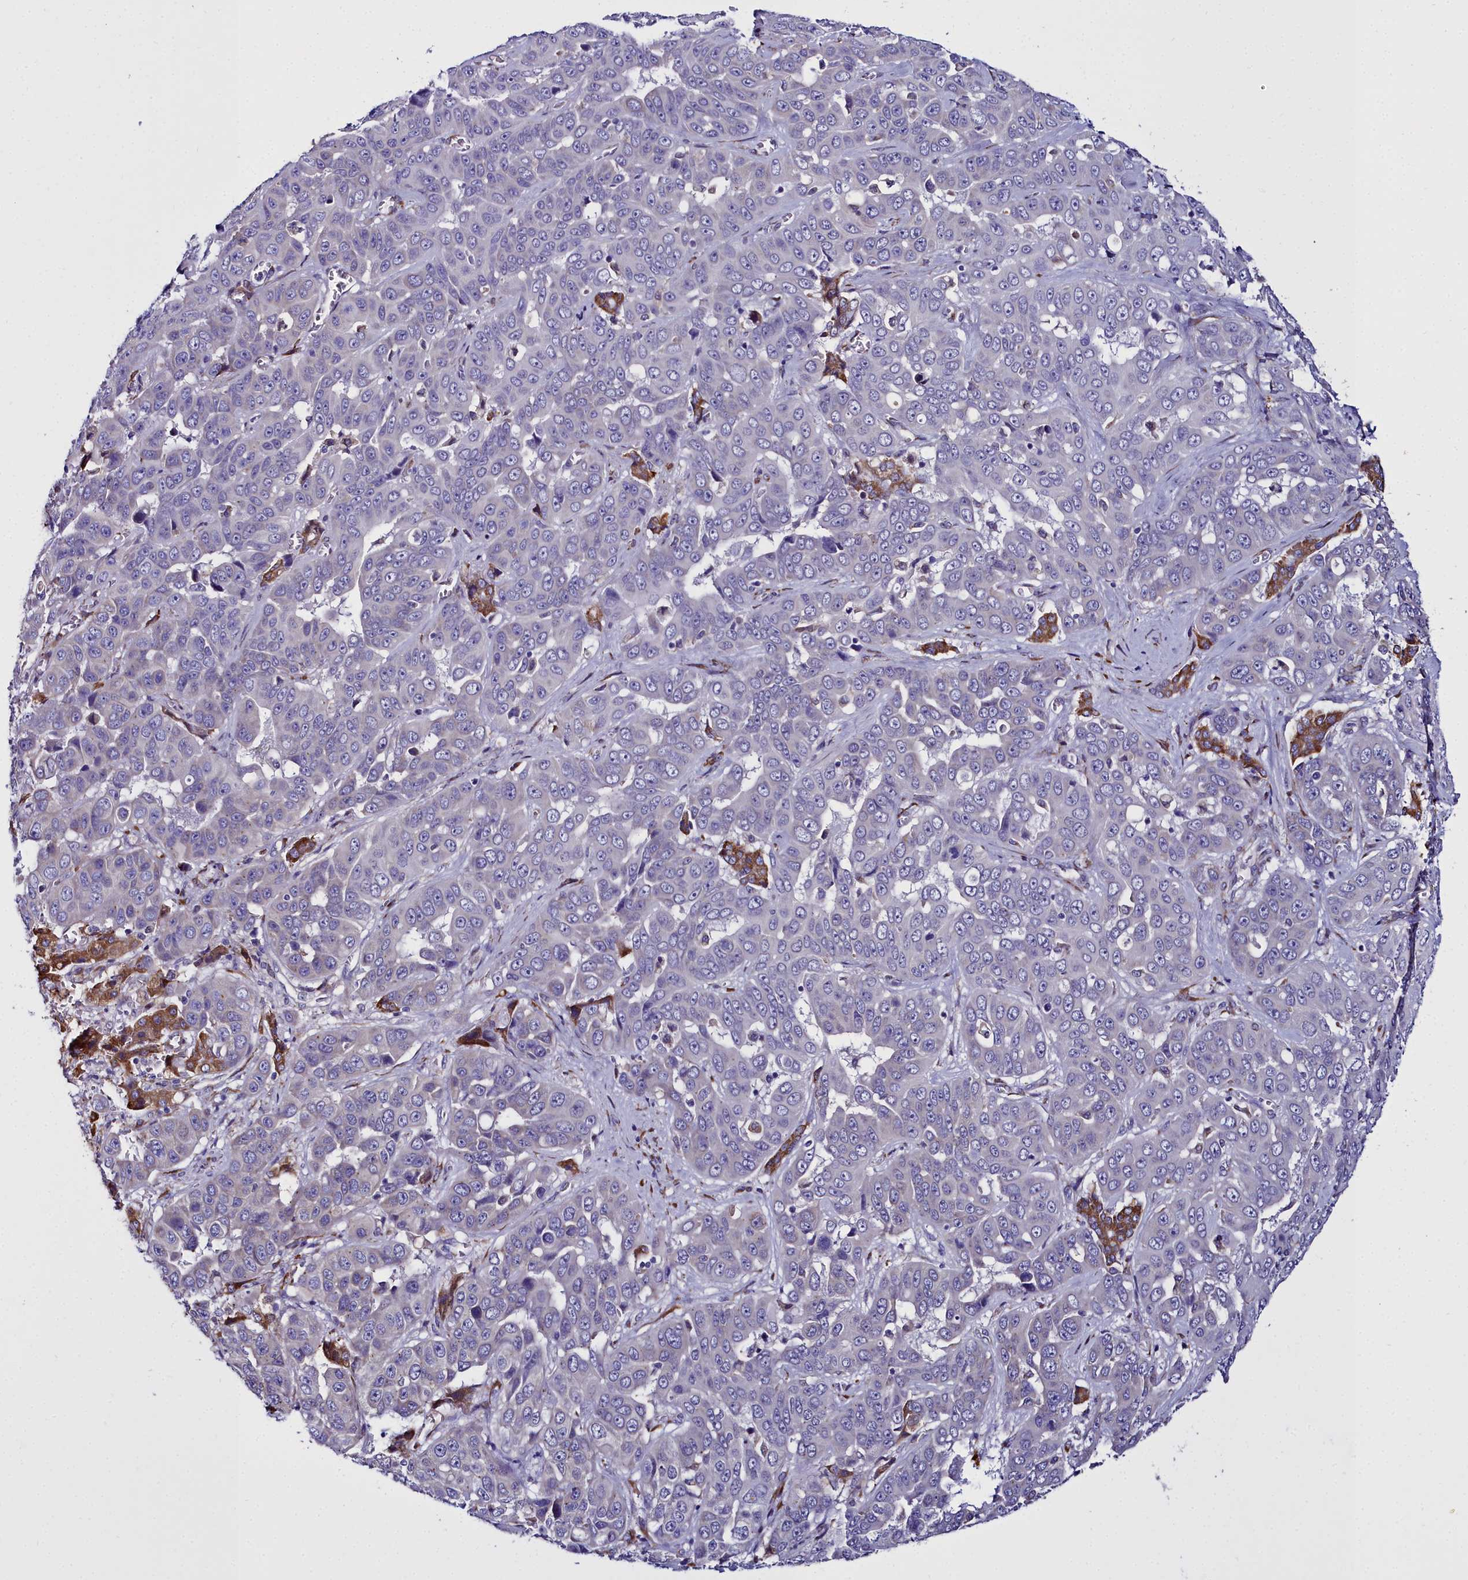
{"staining": {"intensity": "negative", "quantity": "none", "location": "none"}, "tissue": "liver cancer", "cell_type": "Tumor cells", "image_type": "cancer", "snomed": [{"axis": "morphology", "description": "Cholangiocarcinoma"}, {"axis": "topography", "description": "Liver"}], "caption": "Photomicrograph shows no significant protein staining in tumor cells of liver cancer (cholangiocarcinoma). The staining was performed using DAB to visualize the protein expression in brown, while the nuclei were stained in blue with hematoxylin (Magnification: 20x).", "gene": "TXNDC5", "patient": {"sex": "female", "age": 52}}